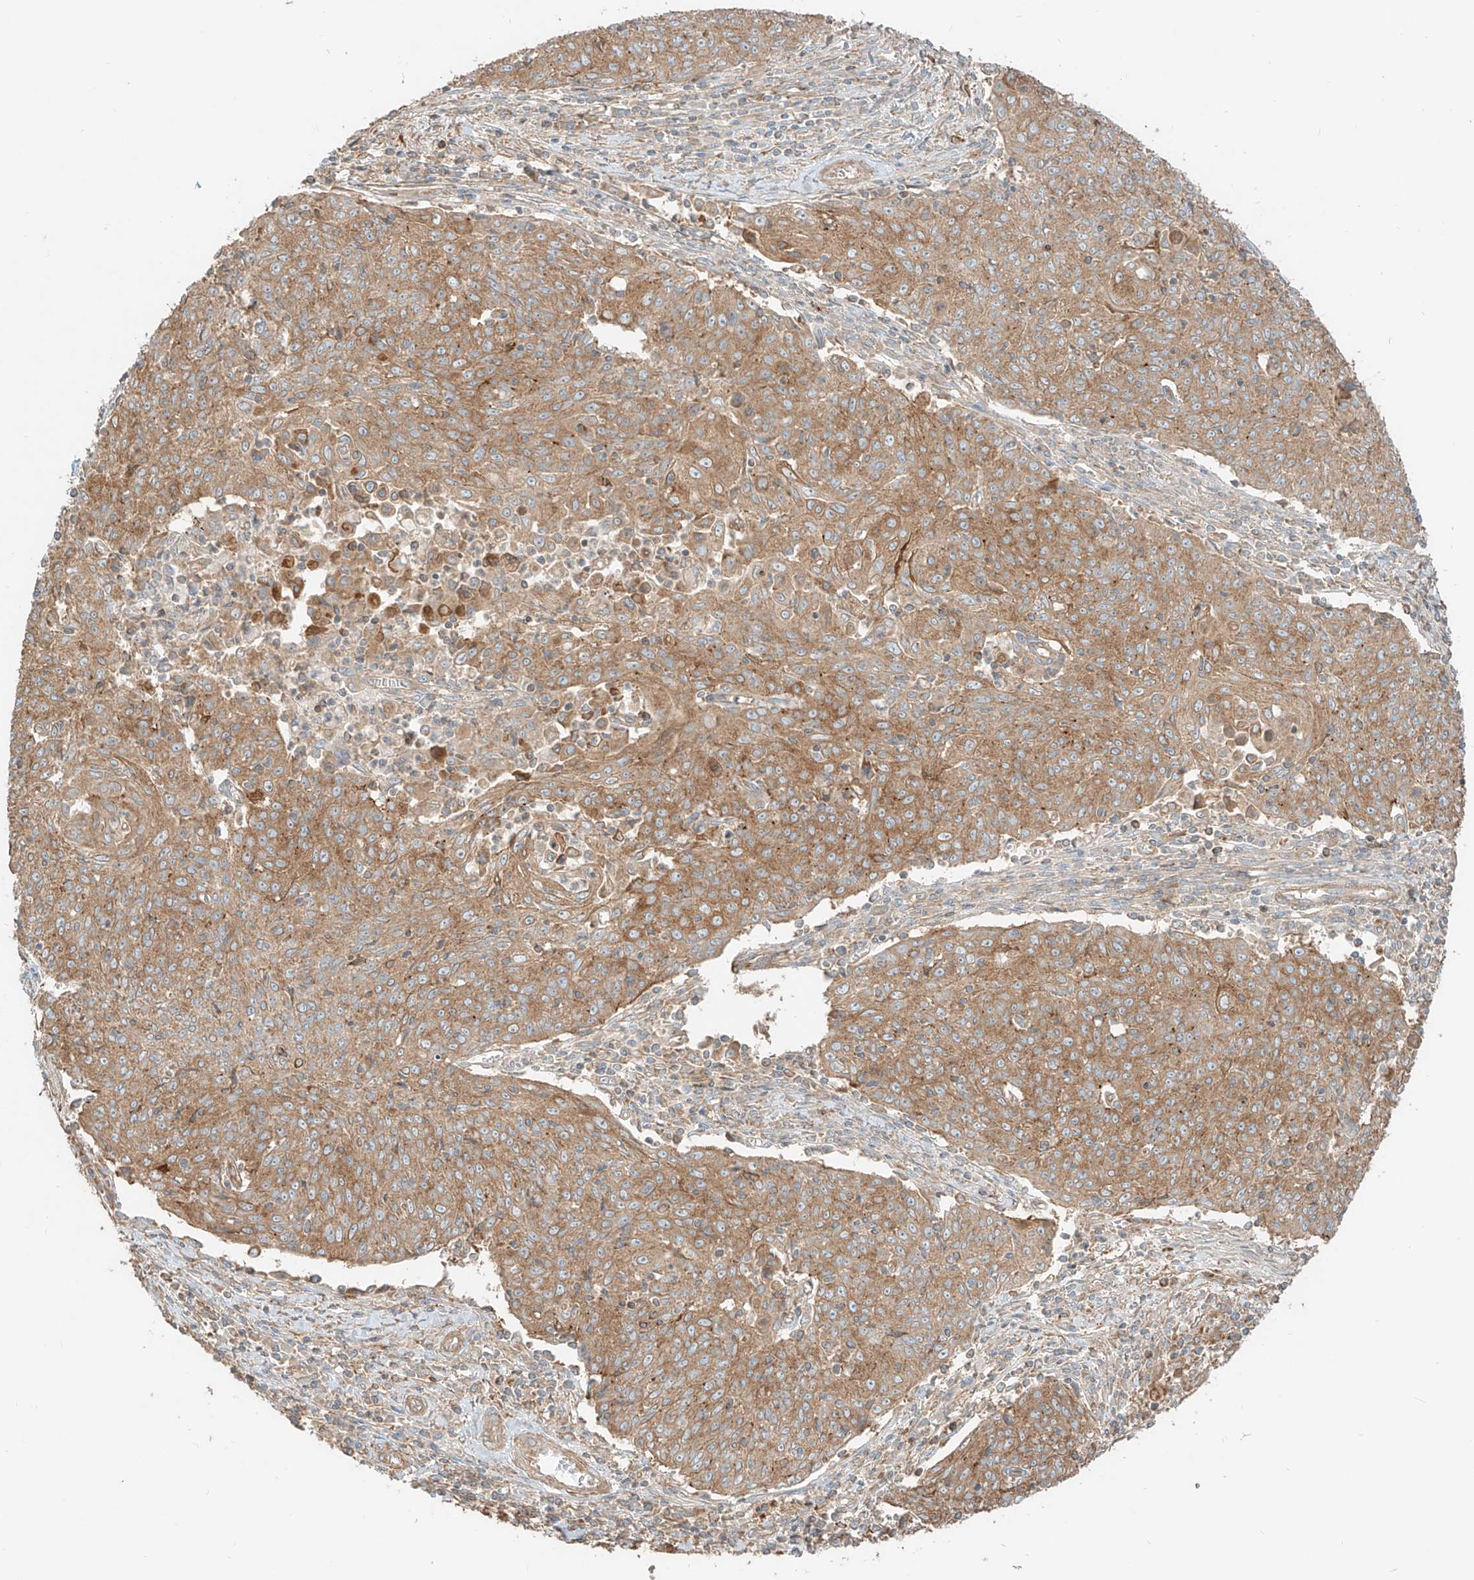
{"staining": {"intensity": "moderate", "quantity": ">75%", "location": "cytoplasmic/membranous"}, "tissue": "cervical cancer", "cell_type": "Tumor cells", "image_type": "cancer", "snomed": [{"axis": "morphology", "description": "Squamous cell carcinoma, NOS"}, {"axis": "topography", "description": "Cervix"}], "caption": "Protein expression analysis of cervical cancer (squamous cell carcinoma) demonstrates moderate cytoplasmic/membranous staining in about >75% of tumor cells. (DAB IHC with brightfield microscopy, high magnification).", "gene": "CCDC115", "patient": {"sex": "female", "age": 48}}